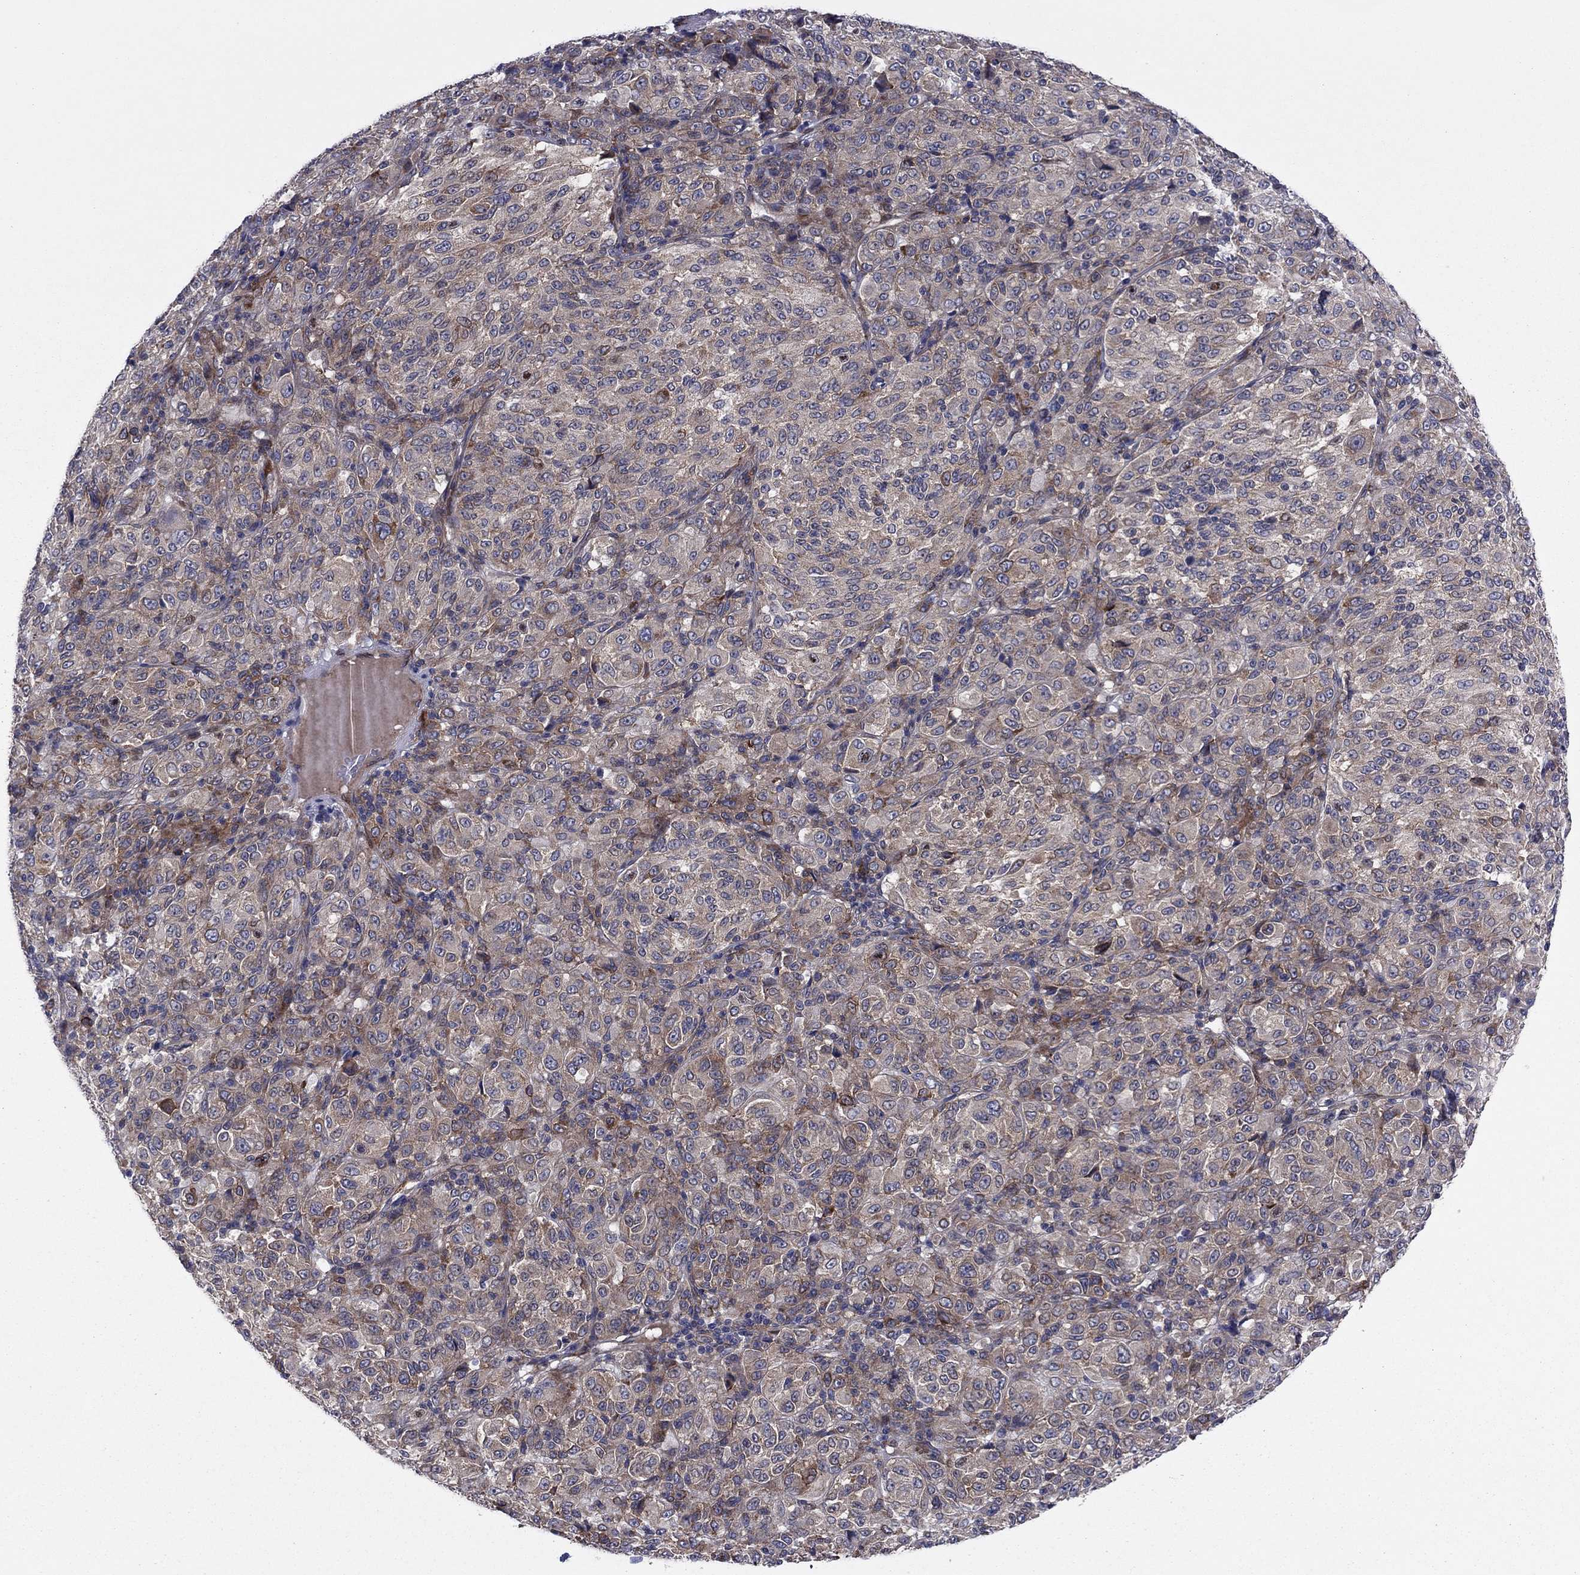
{"staining": {"intensity": "weak", "quantity": "25%-75%", "location": "cytoplasmic/membranous"}, "tissue": "melanoma", "cell_type": "Tumor cells", "image_type": "cancer", "snomed": [{"axis": "morphology", "description": "Malignant melanoma, Metastatic site"}, {"axis": "topography", "description": "Brain"}], "caption": "A brown stain highlights weak cytoplasmic/membranous positivity of a protein in malignant melanoma (metastatic site) tumor cells.", "gene": "GPR155", "patient": {"sex": "female", "age": 56}}